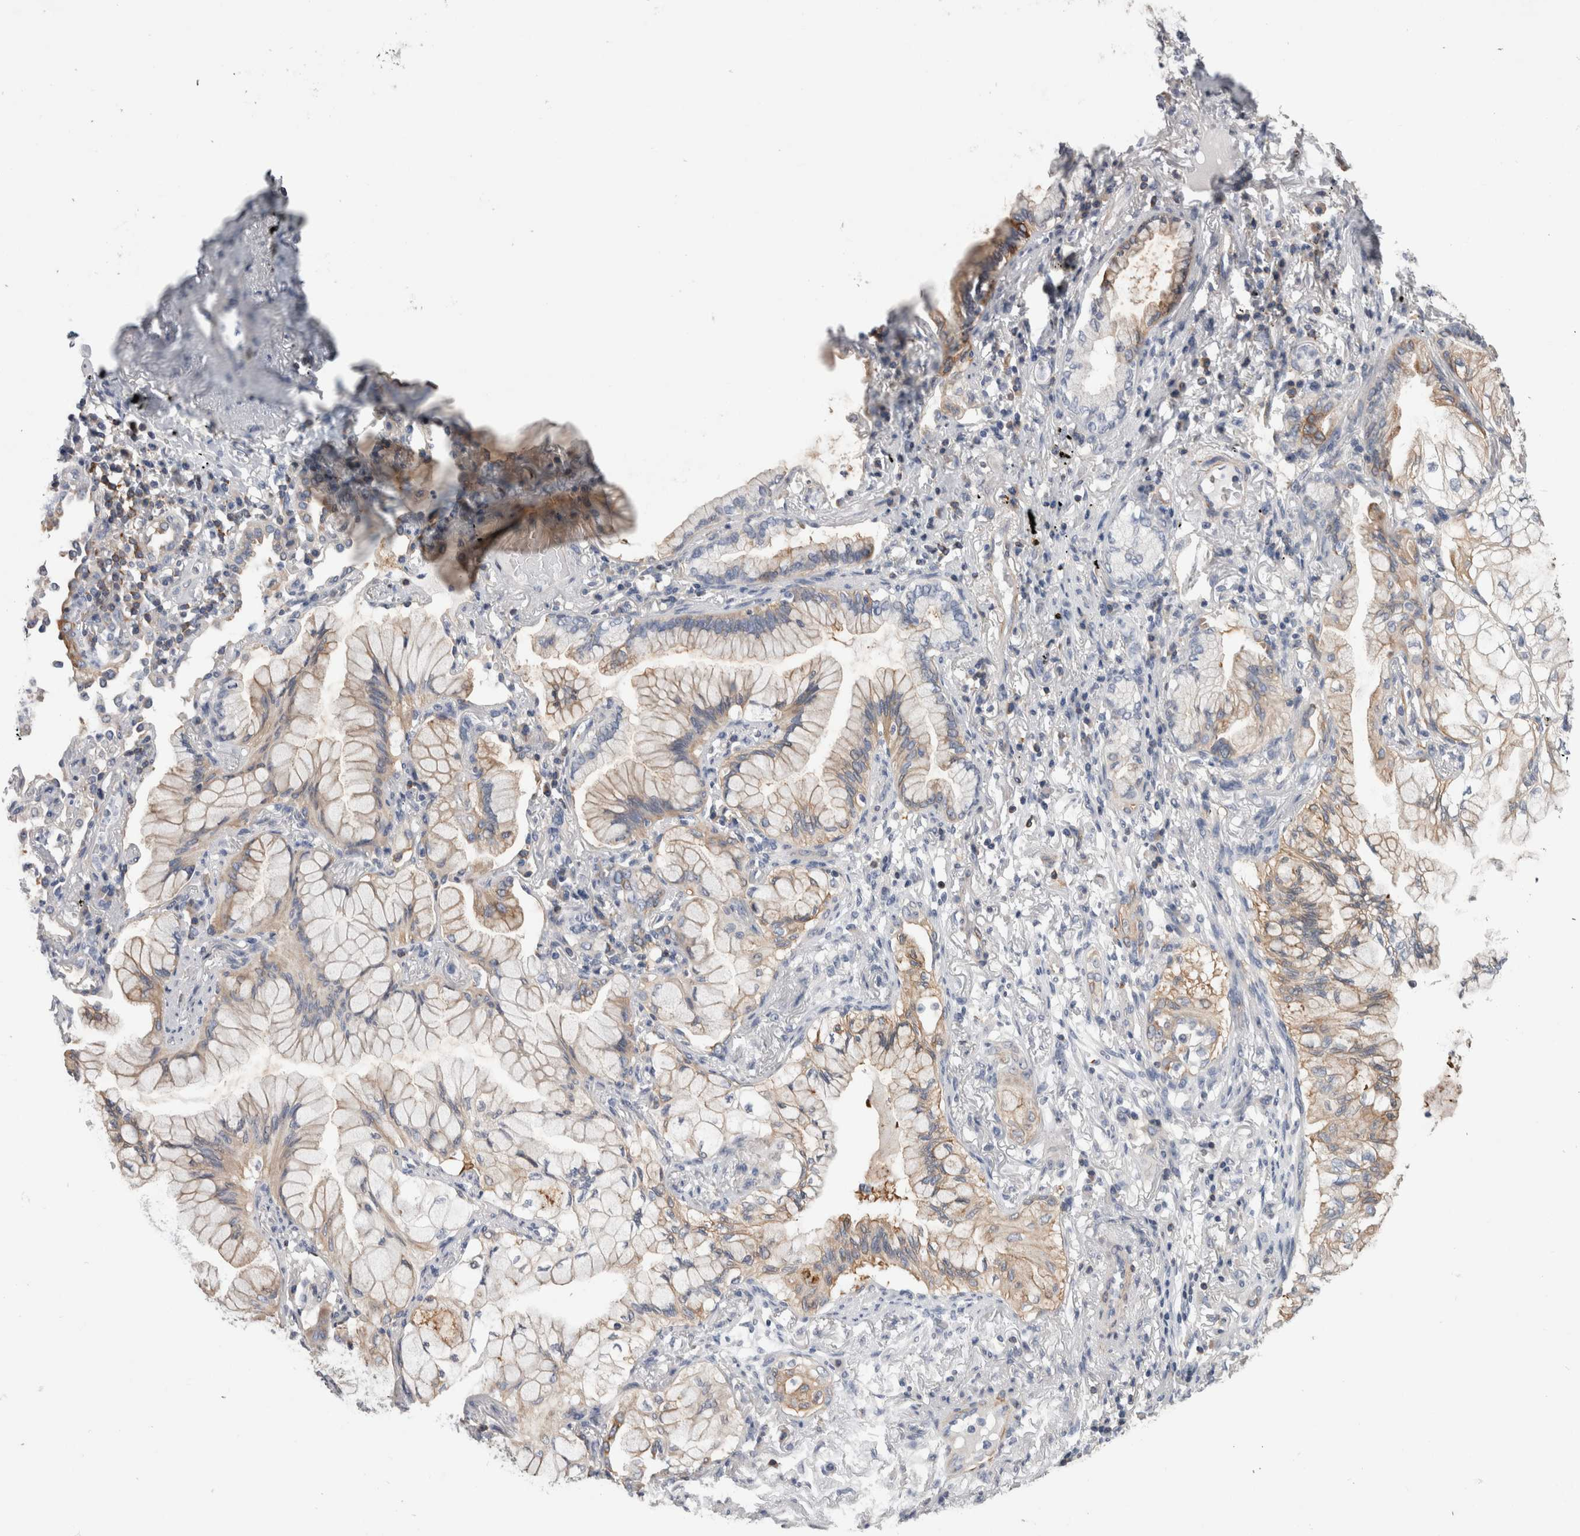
{"staining": {"intensity": "weak", "quantity": "25%-75%", "location": "cytoplasmic/membranous"}, "tissue": "lung cancer", "cell_type": "Tumor cells", "image_type": "cancer", "snomed": [{"axis": "morphology", "description": "Adenocarcinoma, NOS"}, {"axis": "topography", "description": "Lung"}], "caption": "Tumor cells demonstrate low levels of weak cytoplasmic/membranous positivity in approximately 25%-75% of cells in lung cancer (adenocarcinoma). The protein of interest is stained brown, and the nuclei are stained in blue (DAB (3,3'-diaminobenzidine) IHC with brightfield microscopy, high magnification).", "gene": "DCTN6", "patient": {"sex": "female", "age": 70}}